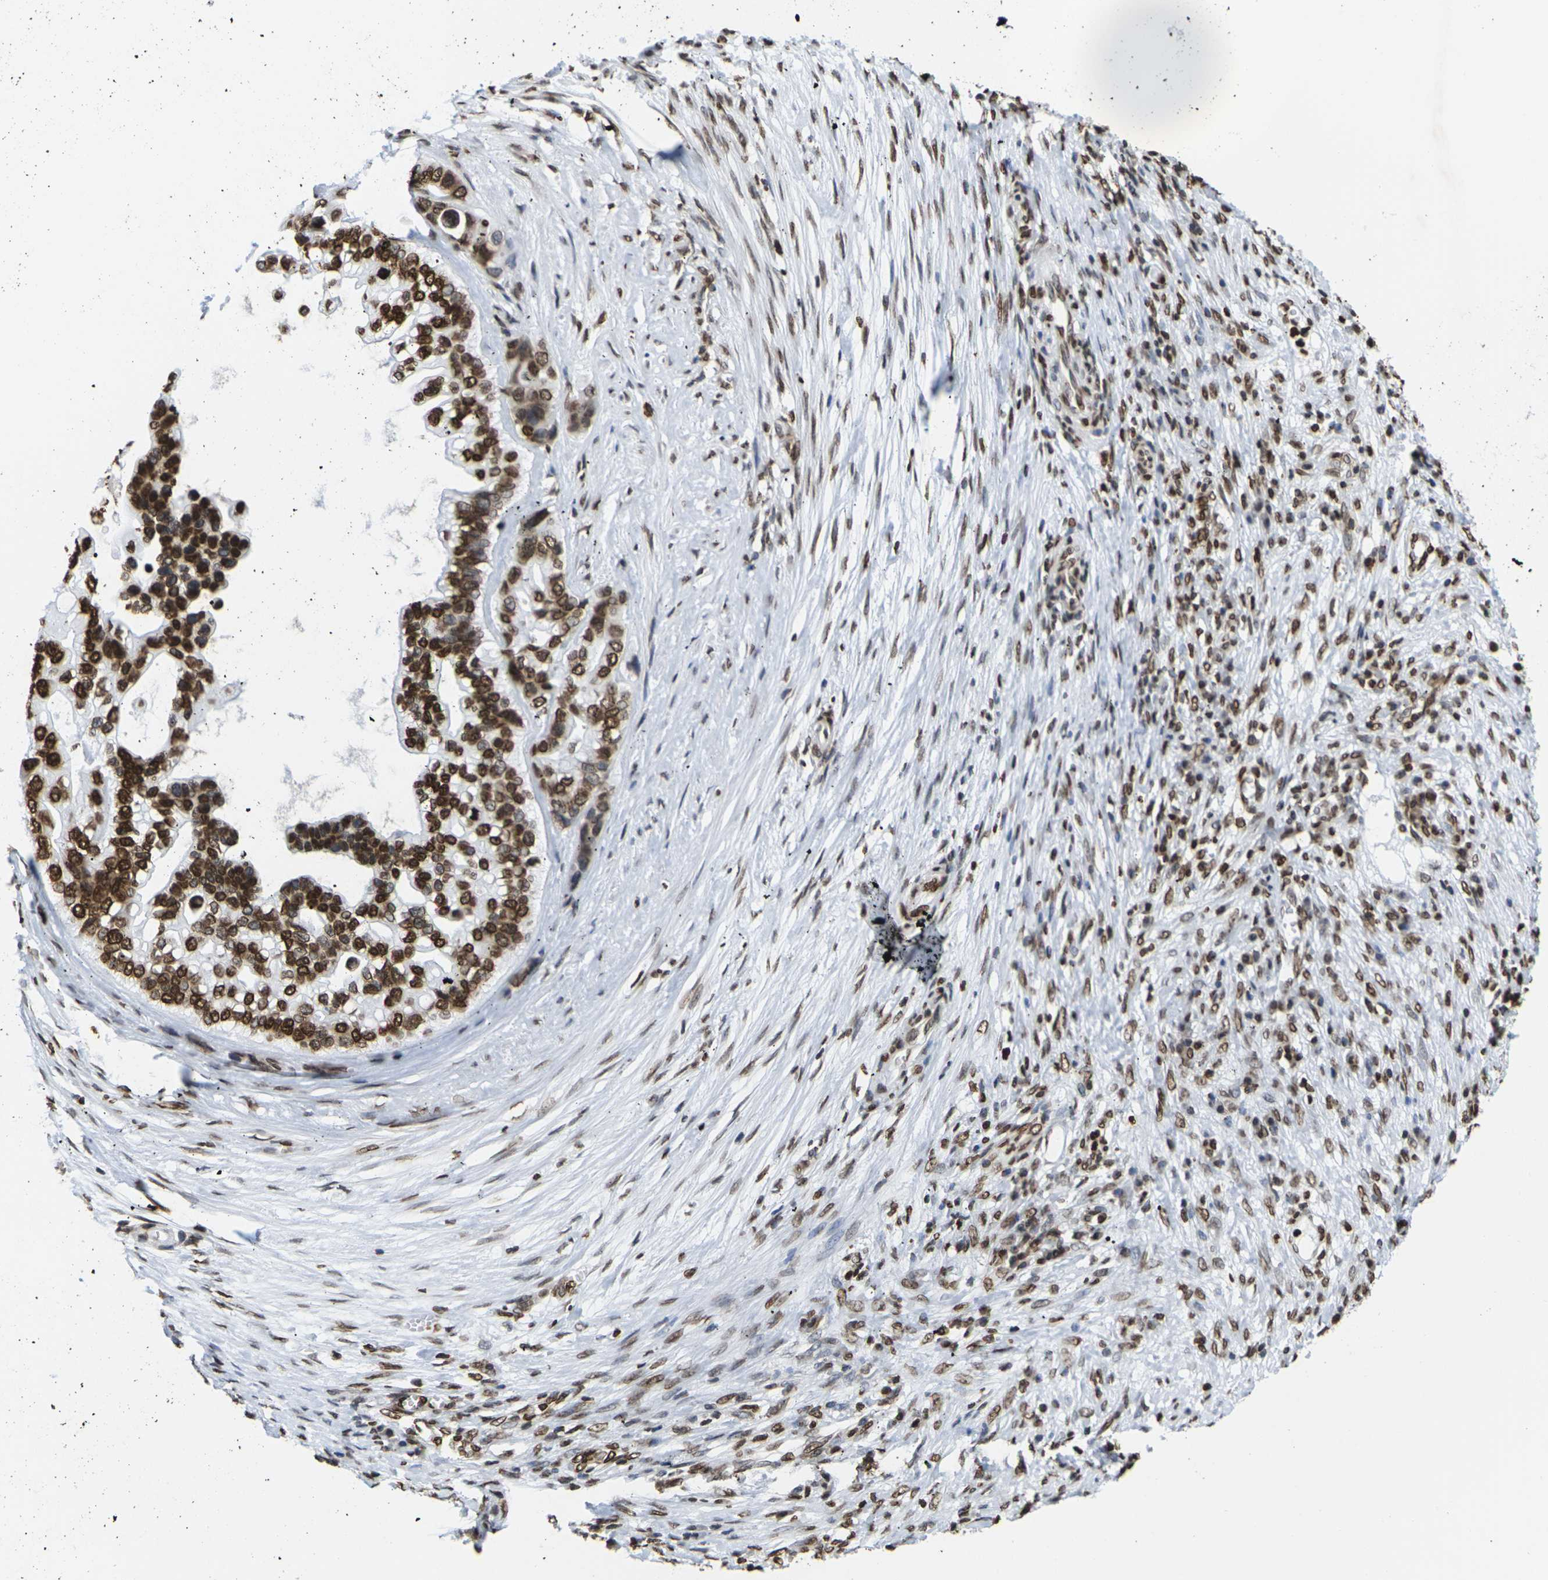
{"staining": {"intensity": "strong", "quantity": ">75%", "location": "cytoplasmic/membranous,nuclear"}, "tissue": "ovarian cancer", "cell_type": "Tumor cells", "image_type": "cancer", "snomed": [{"axis": "morphology", "description": "Cystadenocarcinoma, mucinous, NOS"}, {"axis": "topography", "description": "Ovary"}], "caption": "Immunohistochemical staining of human ovarian cancer (mucinous cystadenocarcinoma) displays high levels of strong cytoplasmic/membranous and nuclear protein staining in about >75% of tumor cells. Nuclei are stained in blue.", "gene": "H2AC21", "patient": {"sex": "female", "age": 80}}